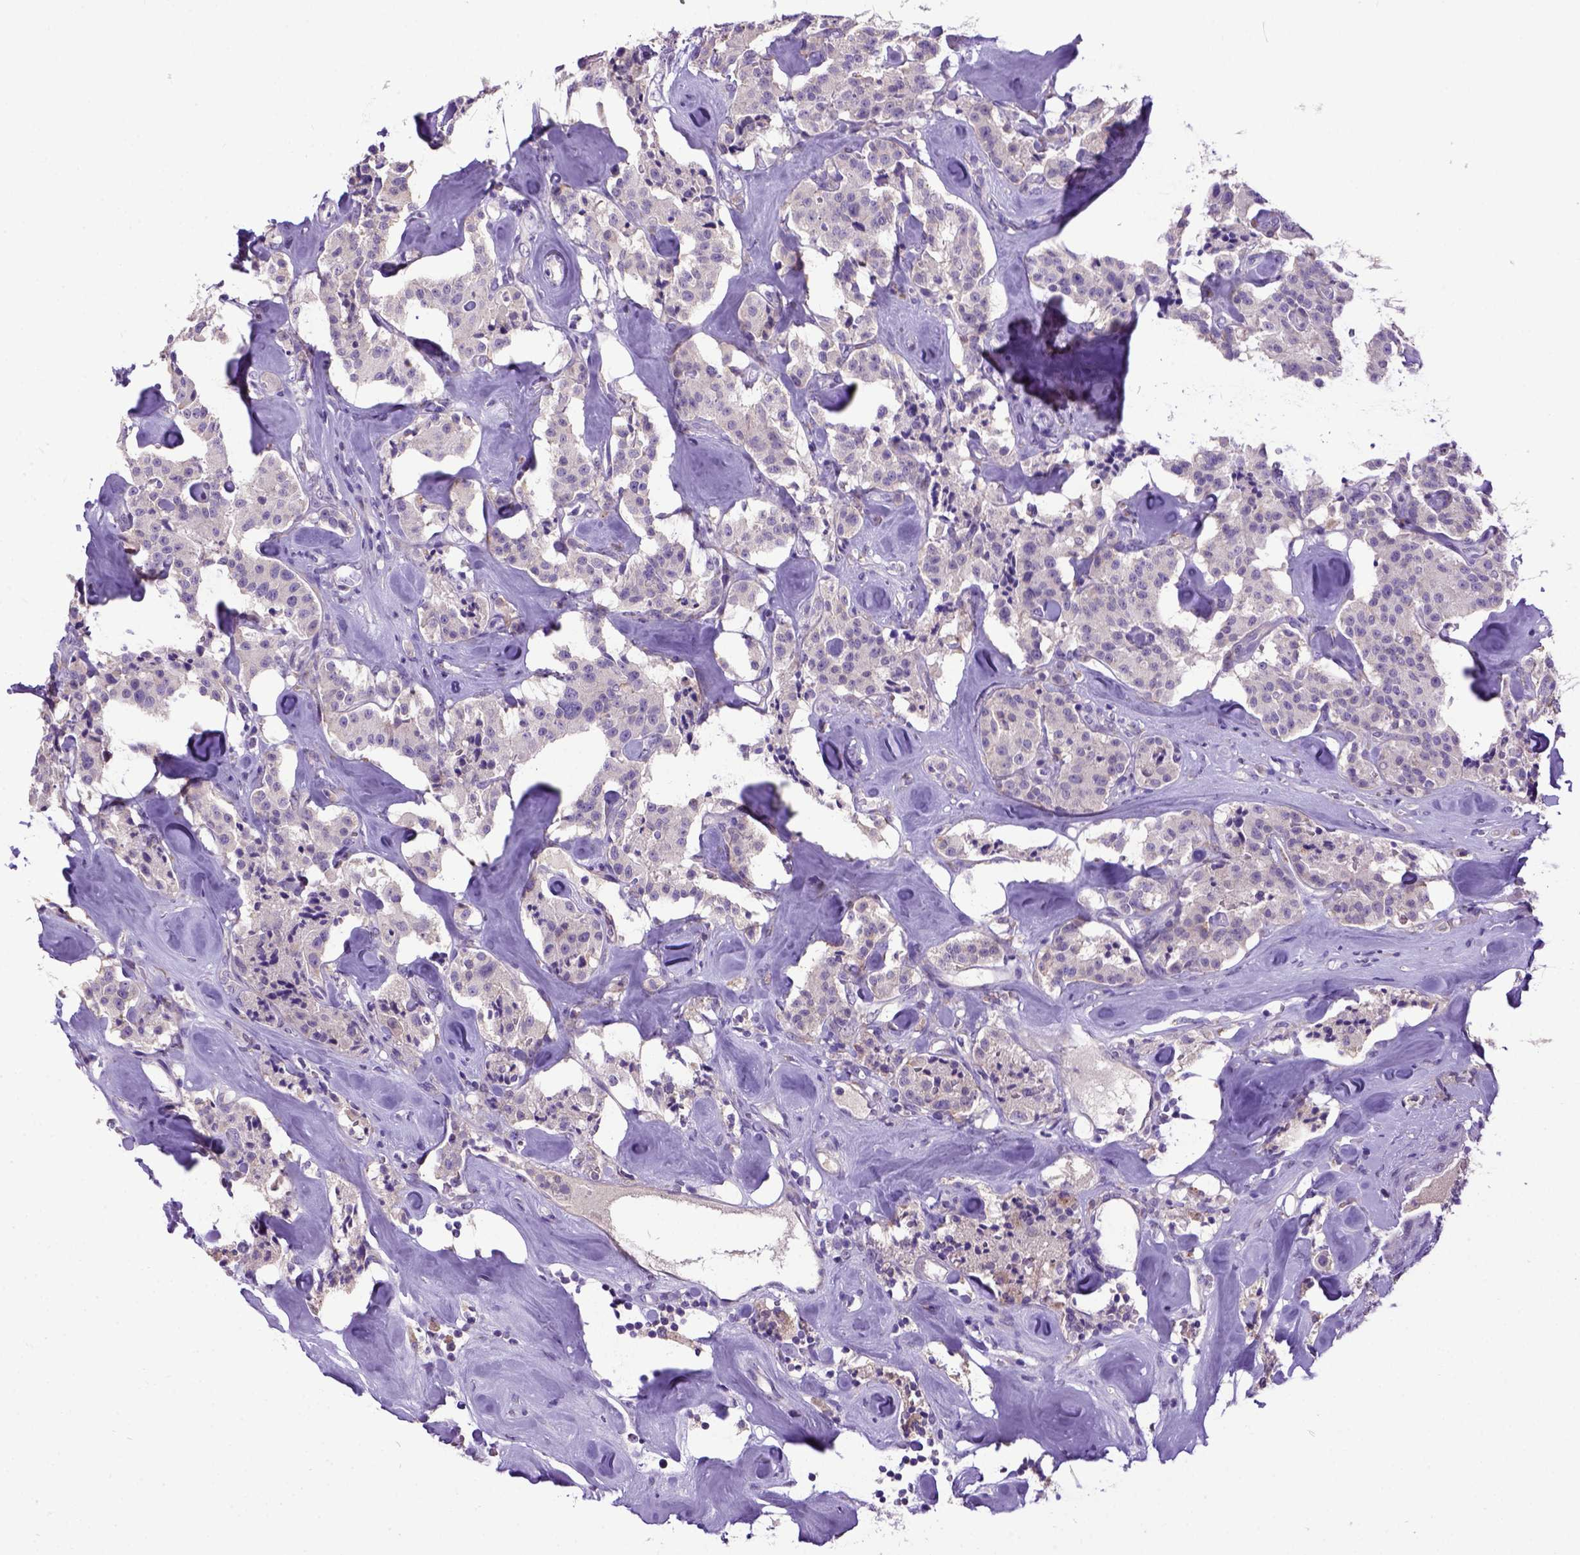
{"staining": {"intensity": "negative", "quantity": "none", "location": "none"}, "tissue": "carcinoid", "cell_type": "Tumor cells", "image_type": "cancer", "snomed": [{"axis": "morphology", "description": "Carcinoid, malignant, NOS"}, {"axis": "topography", "description": "Pancreas"}], "caption": "Histopathology image shows no protein expression in tumor cells of carcinoid tissue.", "gene": "NEK5", "patient": {"sex": "male", "age": 41}}